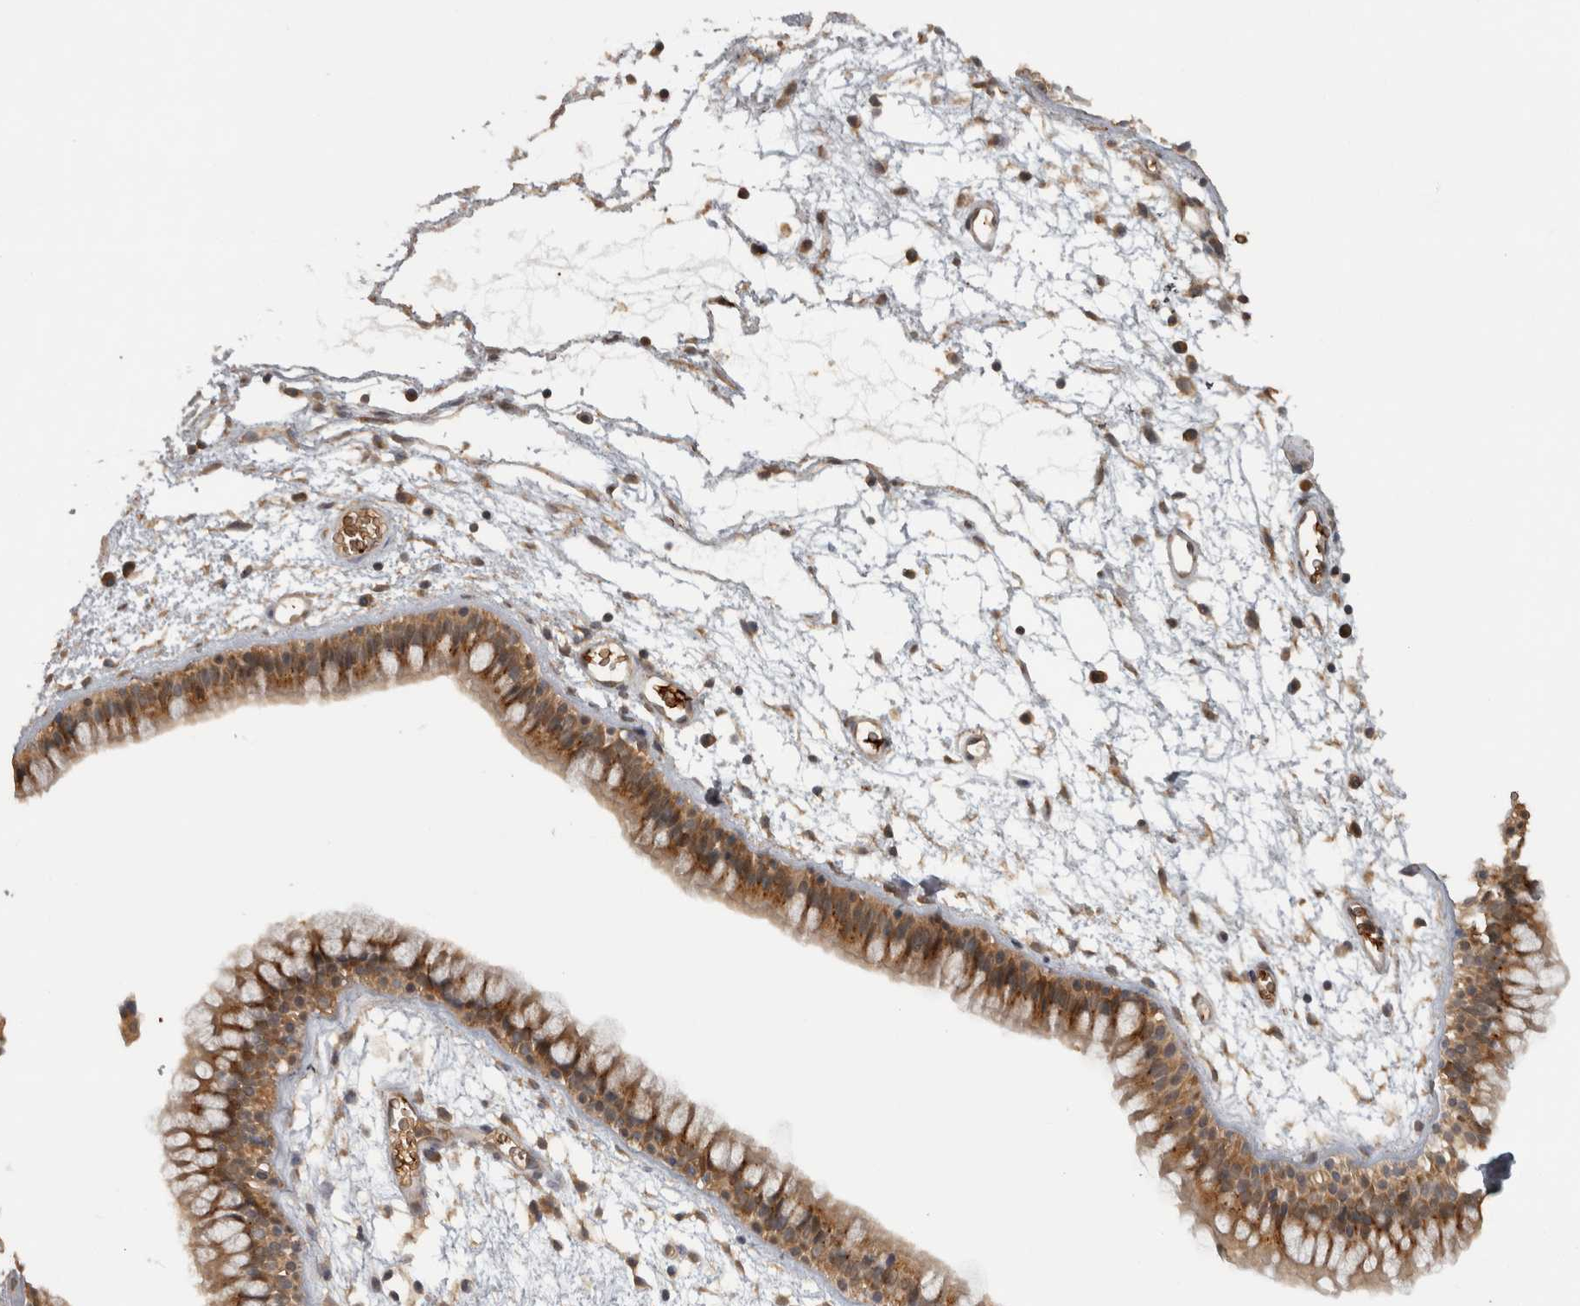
{"staining": {"intensity": "moderate", "quantity": ">75%", "location": "cytoplasmic/membranous"}, "tissue": "nasopharynx", "cell_type": "Respiratory epithelial cells", "image_type": "normal", "snomed": [{"axis": "morphology", "description": "Normal tissue, NOS"}, {"axis": "morphology", "description": "Inflammation, NOS"}, {"axis": "topography", "description": "Nasopharynx"}], "caption": "Nasopharynx stained with a protein marker reveals moderate staining in respiratory epithelial cells.", "gene": "MICU3", "patient": {"sex": "male", "age": 48}}